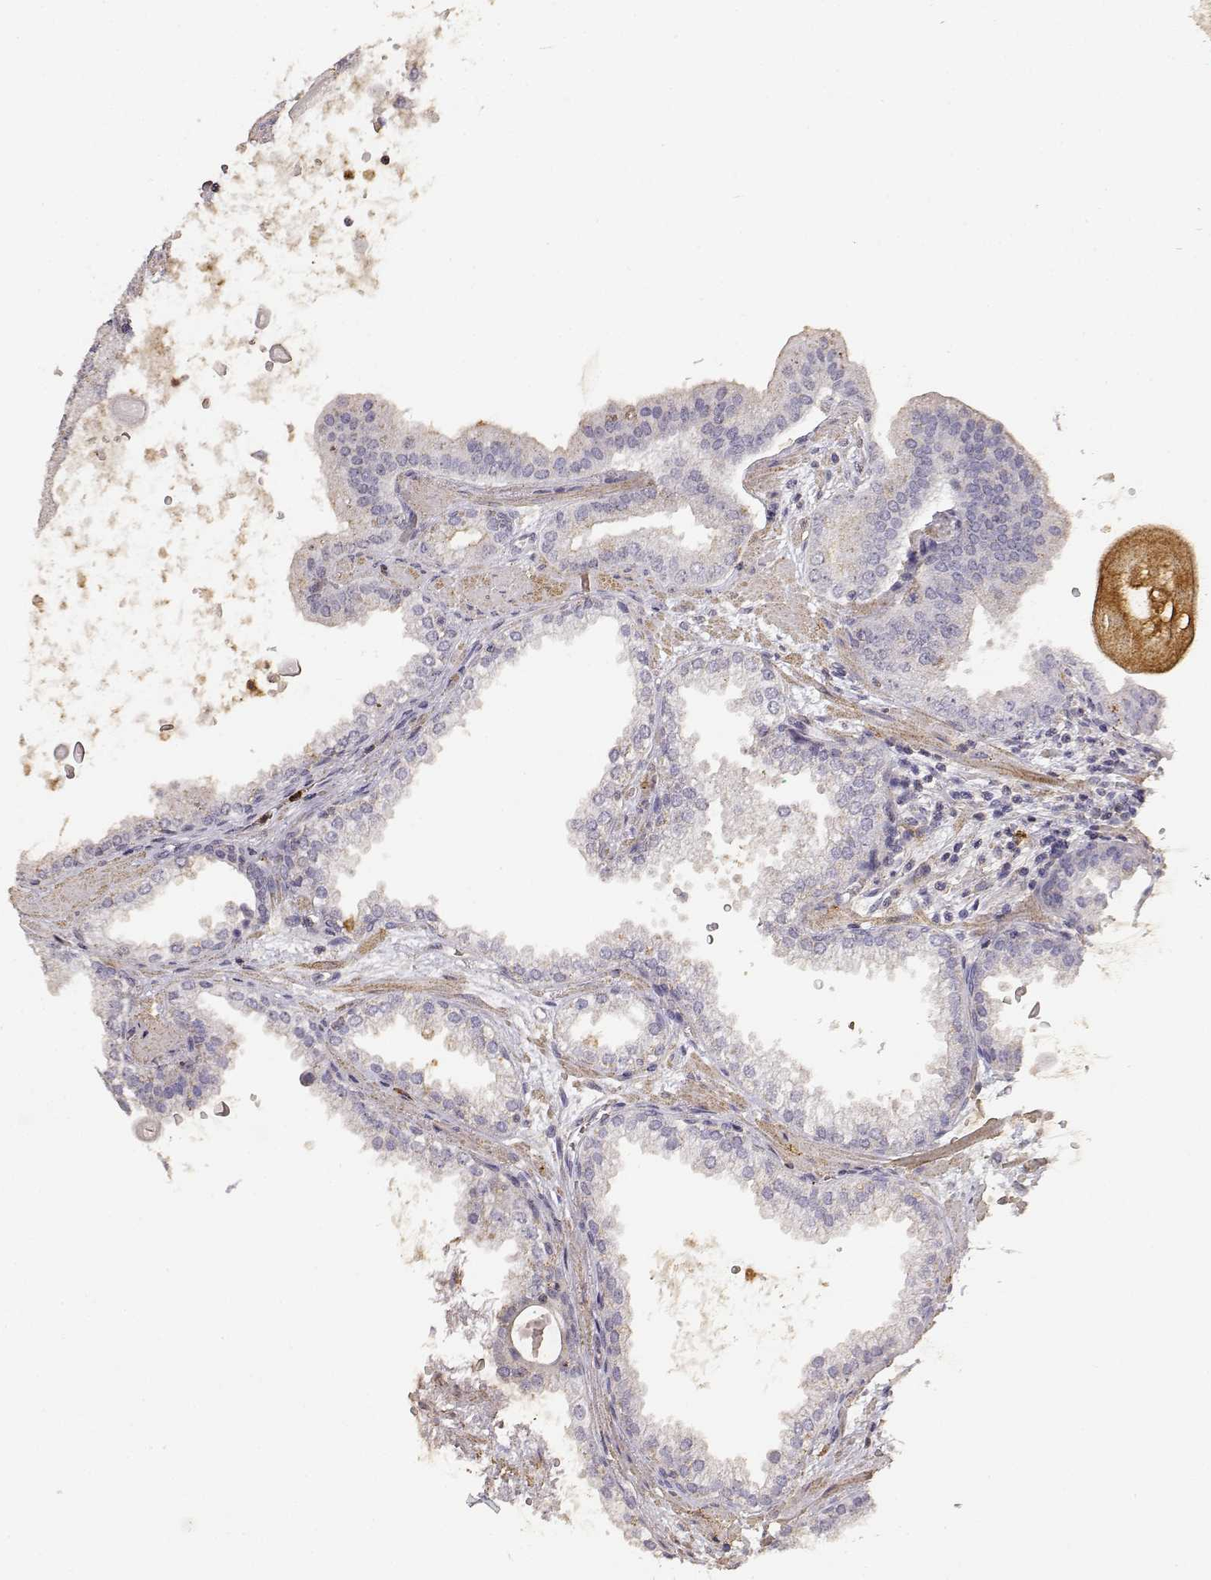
{"staining": {"intensity": "negative", "quantity": "none", "location": "none"}, "tissue": "prostate cancer", "cell_type": "Tumor cells", "image_type": "cancer", "snomed": [{"axis": "morphology", "description": "Normal tissue, NOS"}, {"axis": "morphology", "description": "Adenocarcinoma, High grade"}, {"axis": "topography", "description": "Prostate"}], "caption": "Immunohistochemical staining of adenocarcinoma (high-grade) (prostate) demonstrates no significant positivity in tumor cells.", "gene": "TNFRSF10C", "patient": {"sex": "male", "age": 83}}